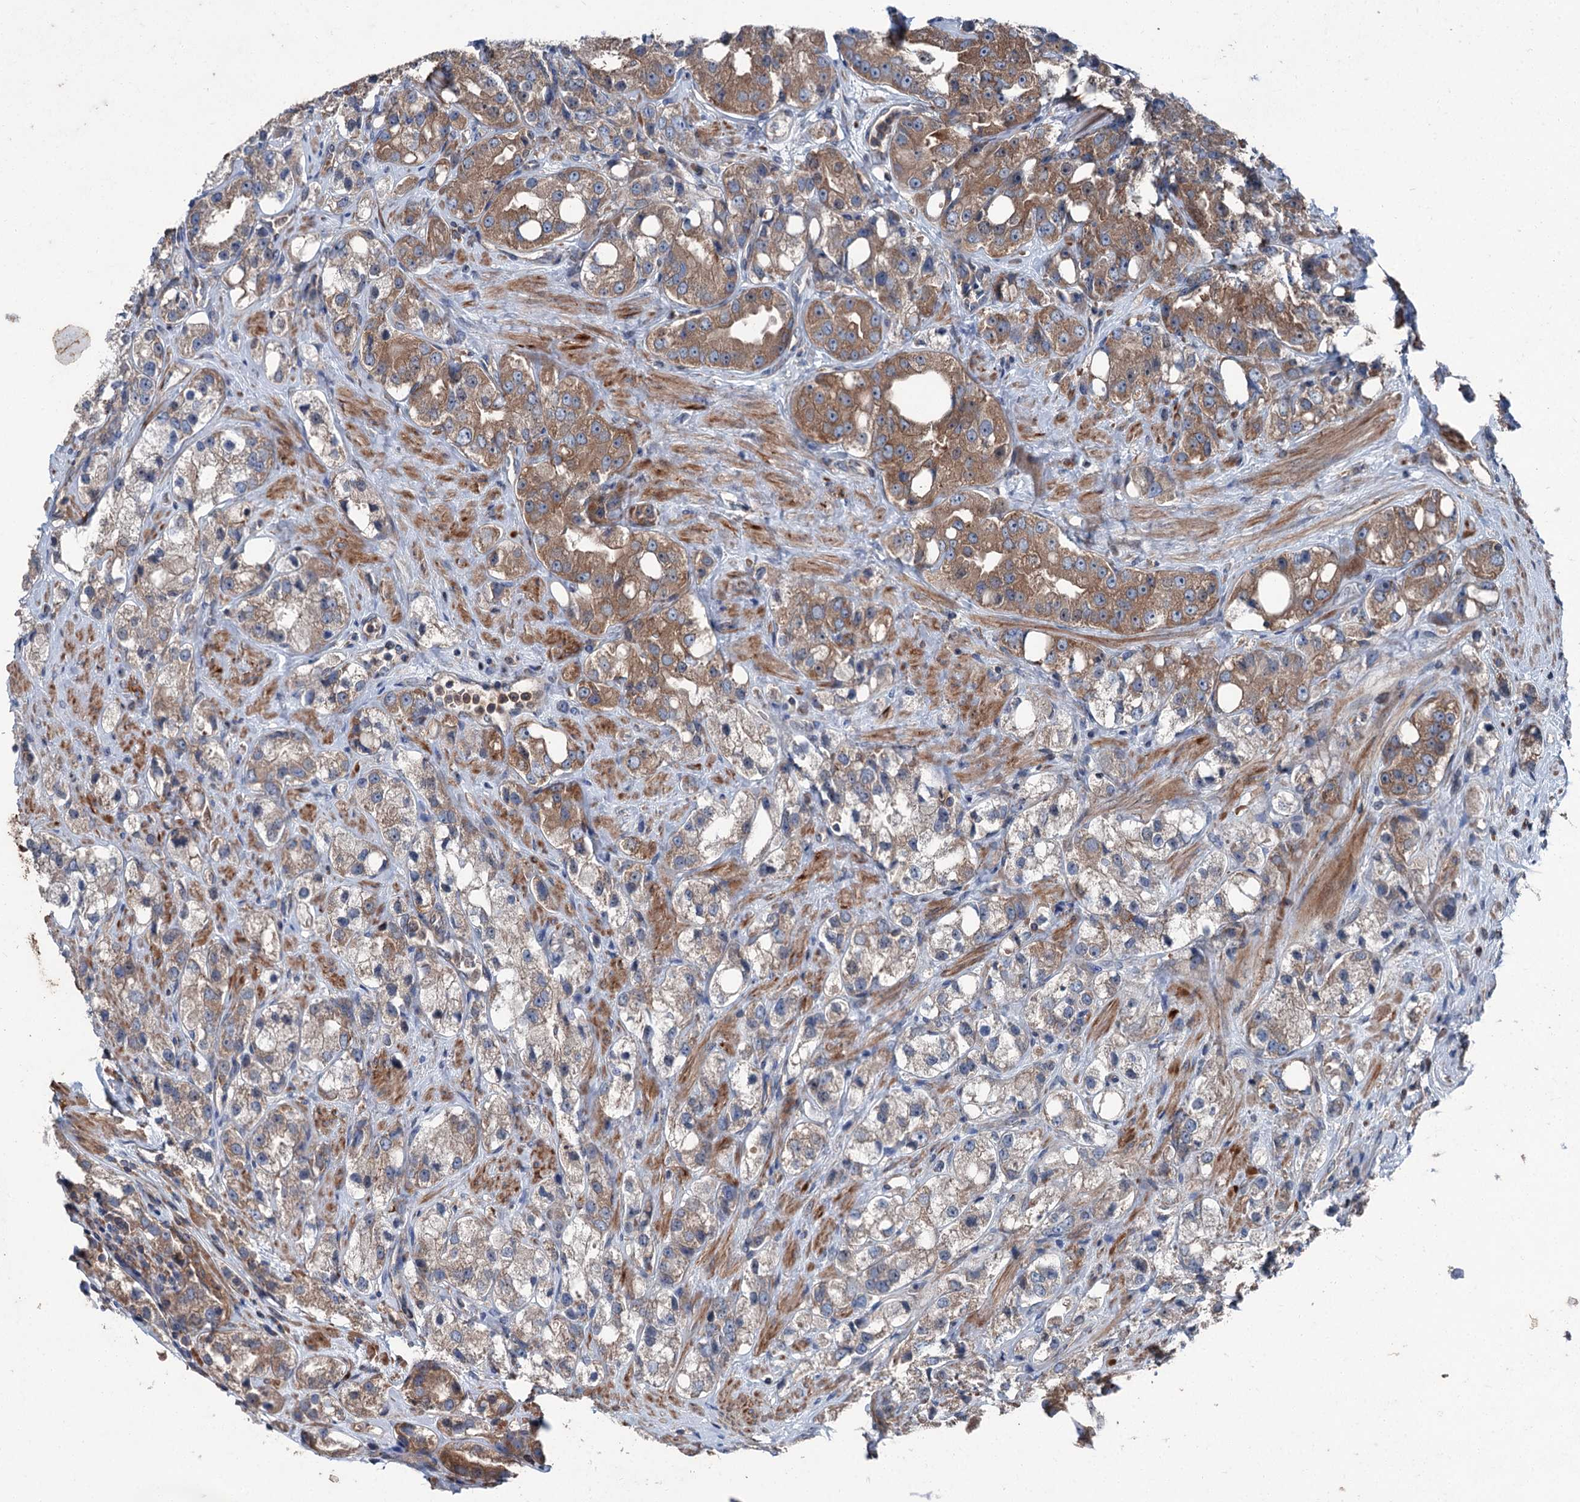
{"staining": {"intensity": "moderate", "quantity": ">75%", "location": "cytoplasmic/membranous"}, "tissue": "prostate cancer", "cell_type": "Tumor cells", "image_type": "cancer", "snomed": [{"axis": "morphology", "description": "Adenocarcinoma, NOS"}, {"axis": "topography", "description": "Prostate"}], "caption": "Prostate cancer stained with a brown dye shows moderate cytoplasmic/membranous positive staining in approximately >75% of tumor cells.", "gene": "RUFY1", "patient": {"sex": "male", "age": 79}}